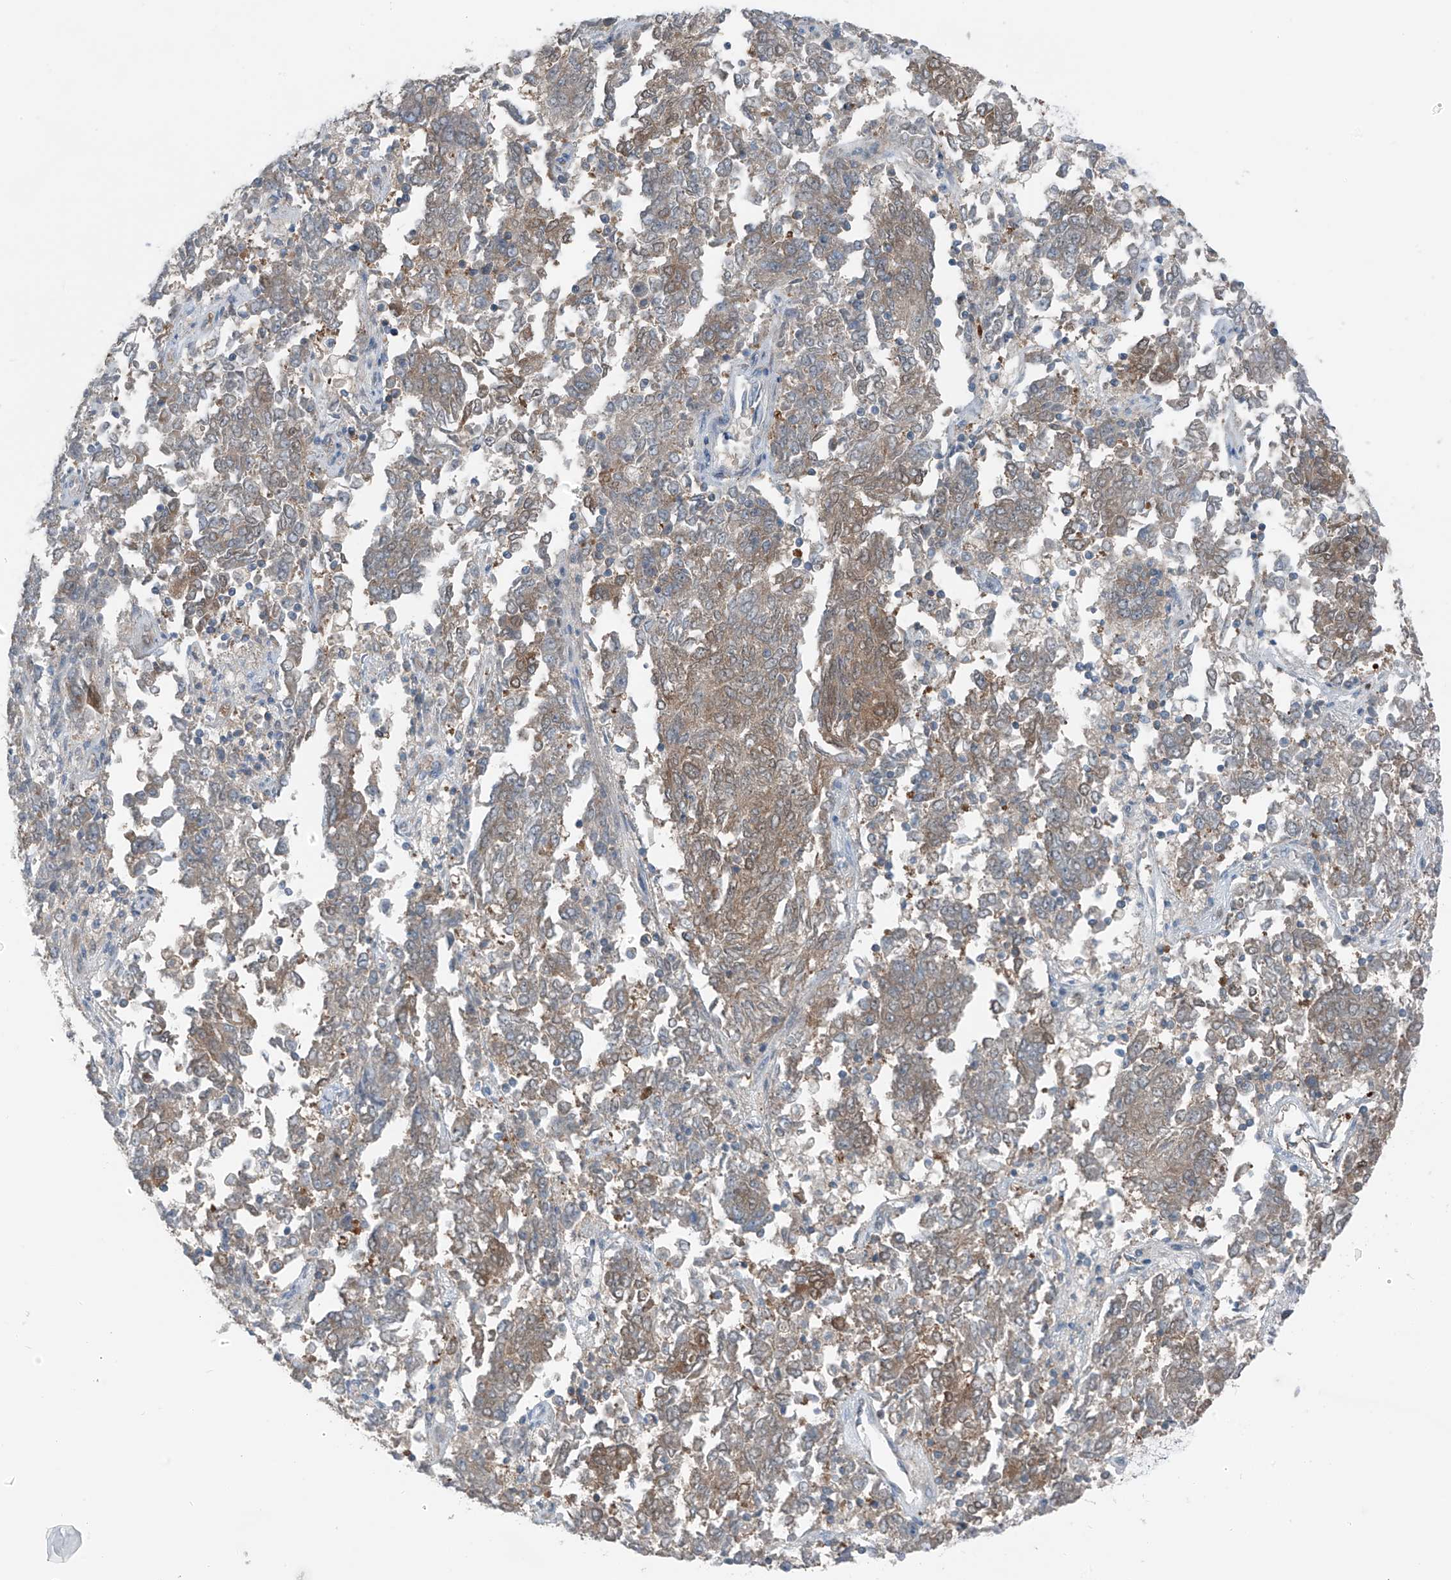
{"staining": {"intensity": "weak", "quantity": ">75%", "location": "cytoplasmic/membranous"}, "tissue": "endometrial cancer", "cell_type": "Tumor cells", "image_type": "cancer", "snomed": [{"axis": "morphology", "description": "Adenocarcinoma, NOS"}, {"axis": "topography", "description": "Endometrium"}], "caption": "Tumor cells exhibit low levels of weak cytoplasmic/membranous staining in approximately >75% of cells in endometrial cancer.", "gene": "SLC12A6", "patient": {"sex": "female", "age": 80}}